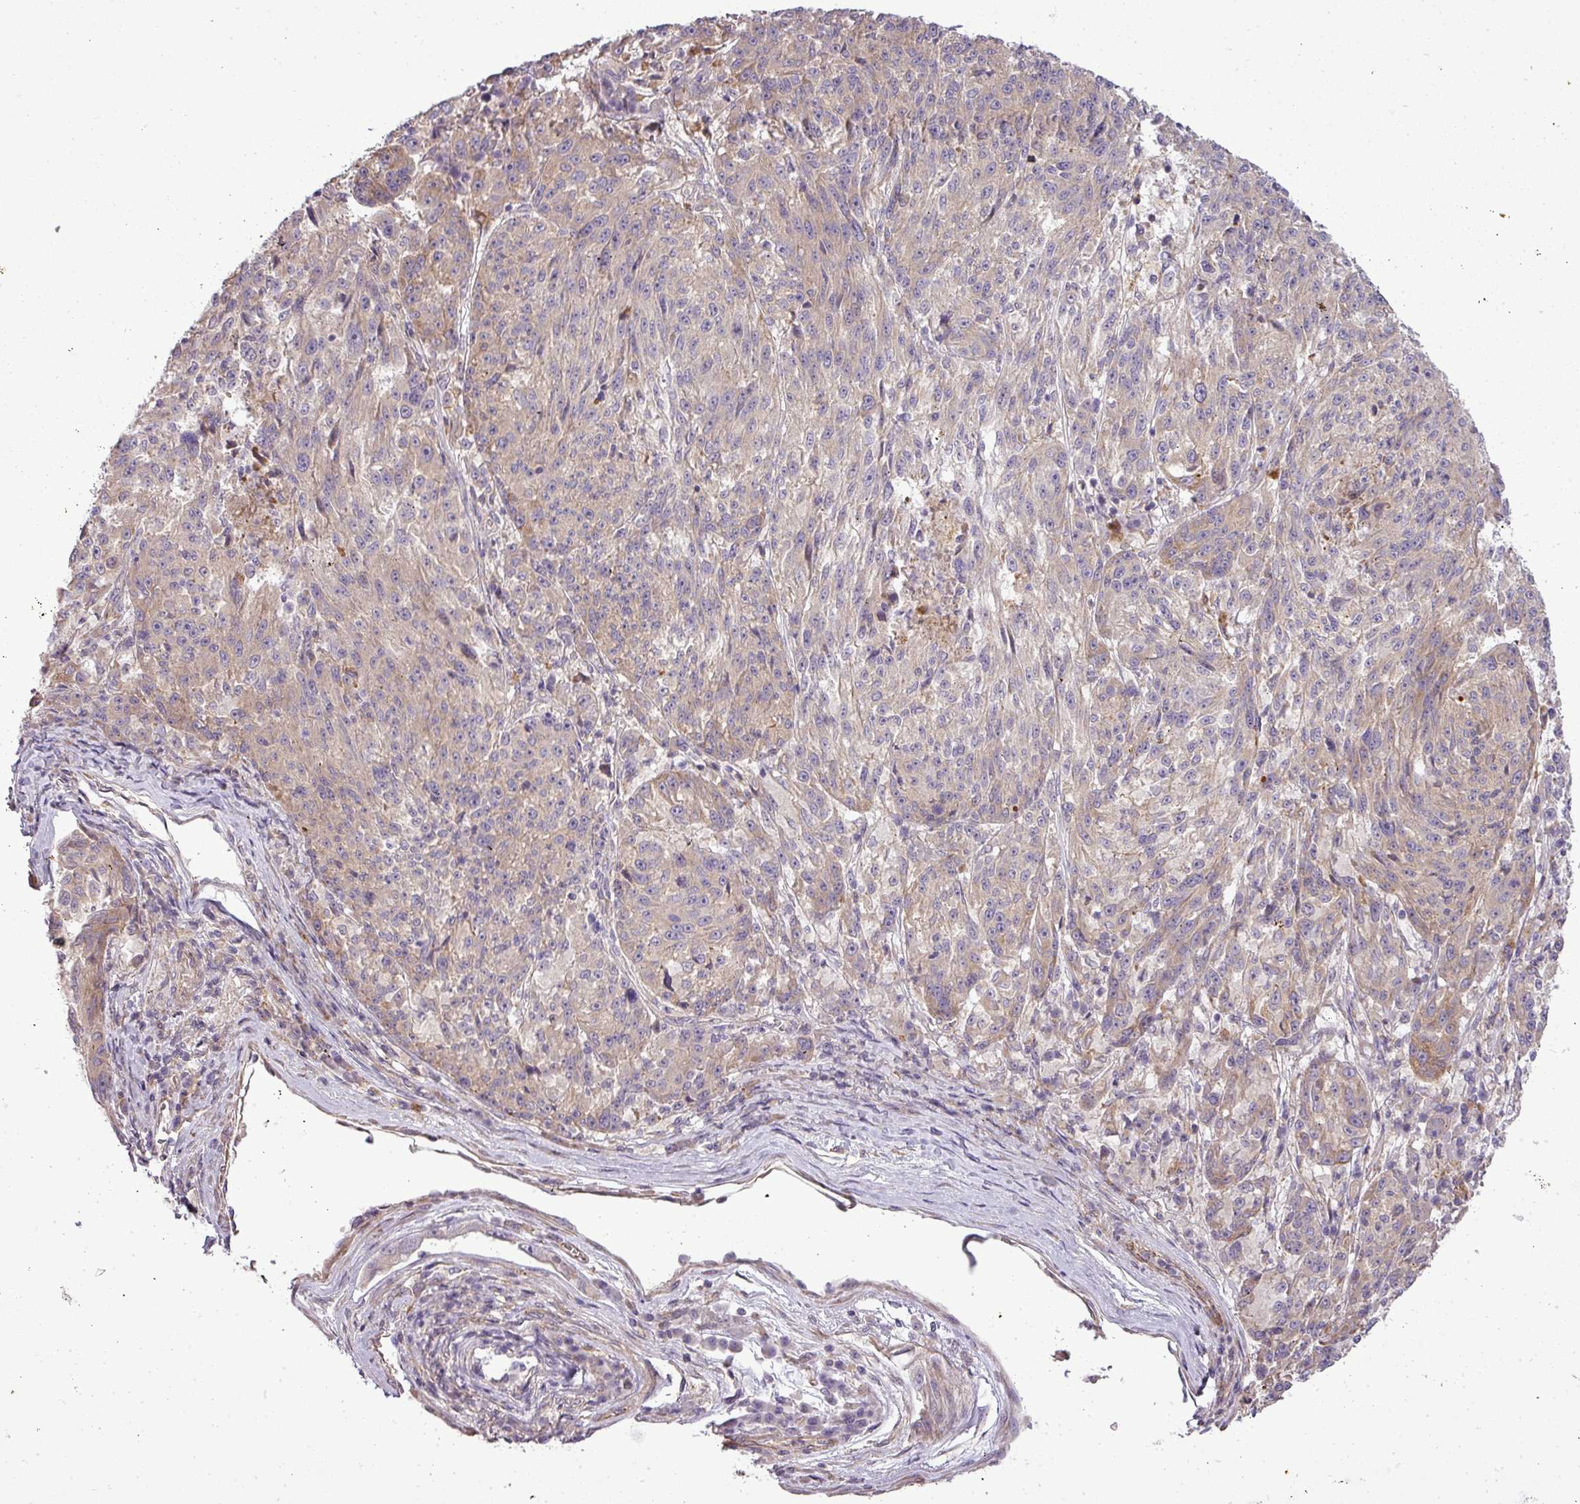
{"staining": {"intensity": "weak", "quantity": "<25%", "location": "cytoplasmic/membranous"}, "tissue": "melanoma", "cell_type": "Tumor cells", "image_type": "cancer", "snomed": [{"axis": "morphology", "description": "Malignant melanoma, NOS"}, {"axis": "topography", "description": "Skin"}], "caption": "DAB (3,3'-diaminobenzidine) immunohistochemical staining of malignant melanoma demonstrates no significant staining in tumor cells. Nuclei are stained in blue.", "gene": "PDRG1", "patient": {"sex": "male", "age": 53}}